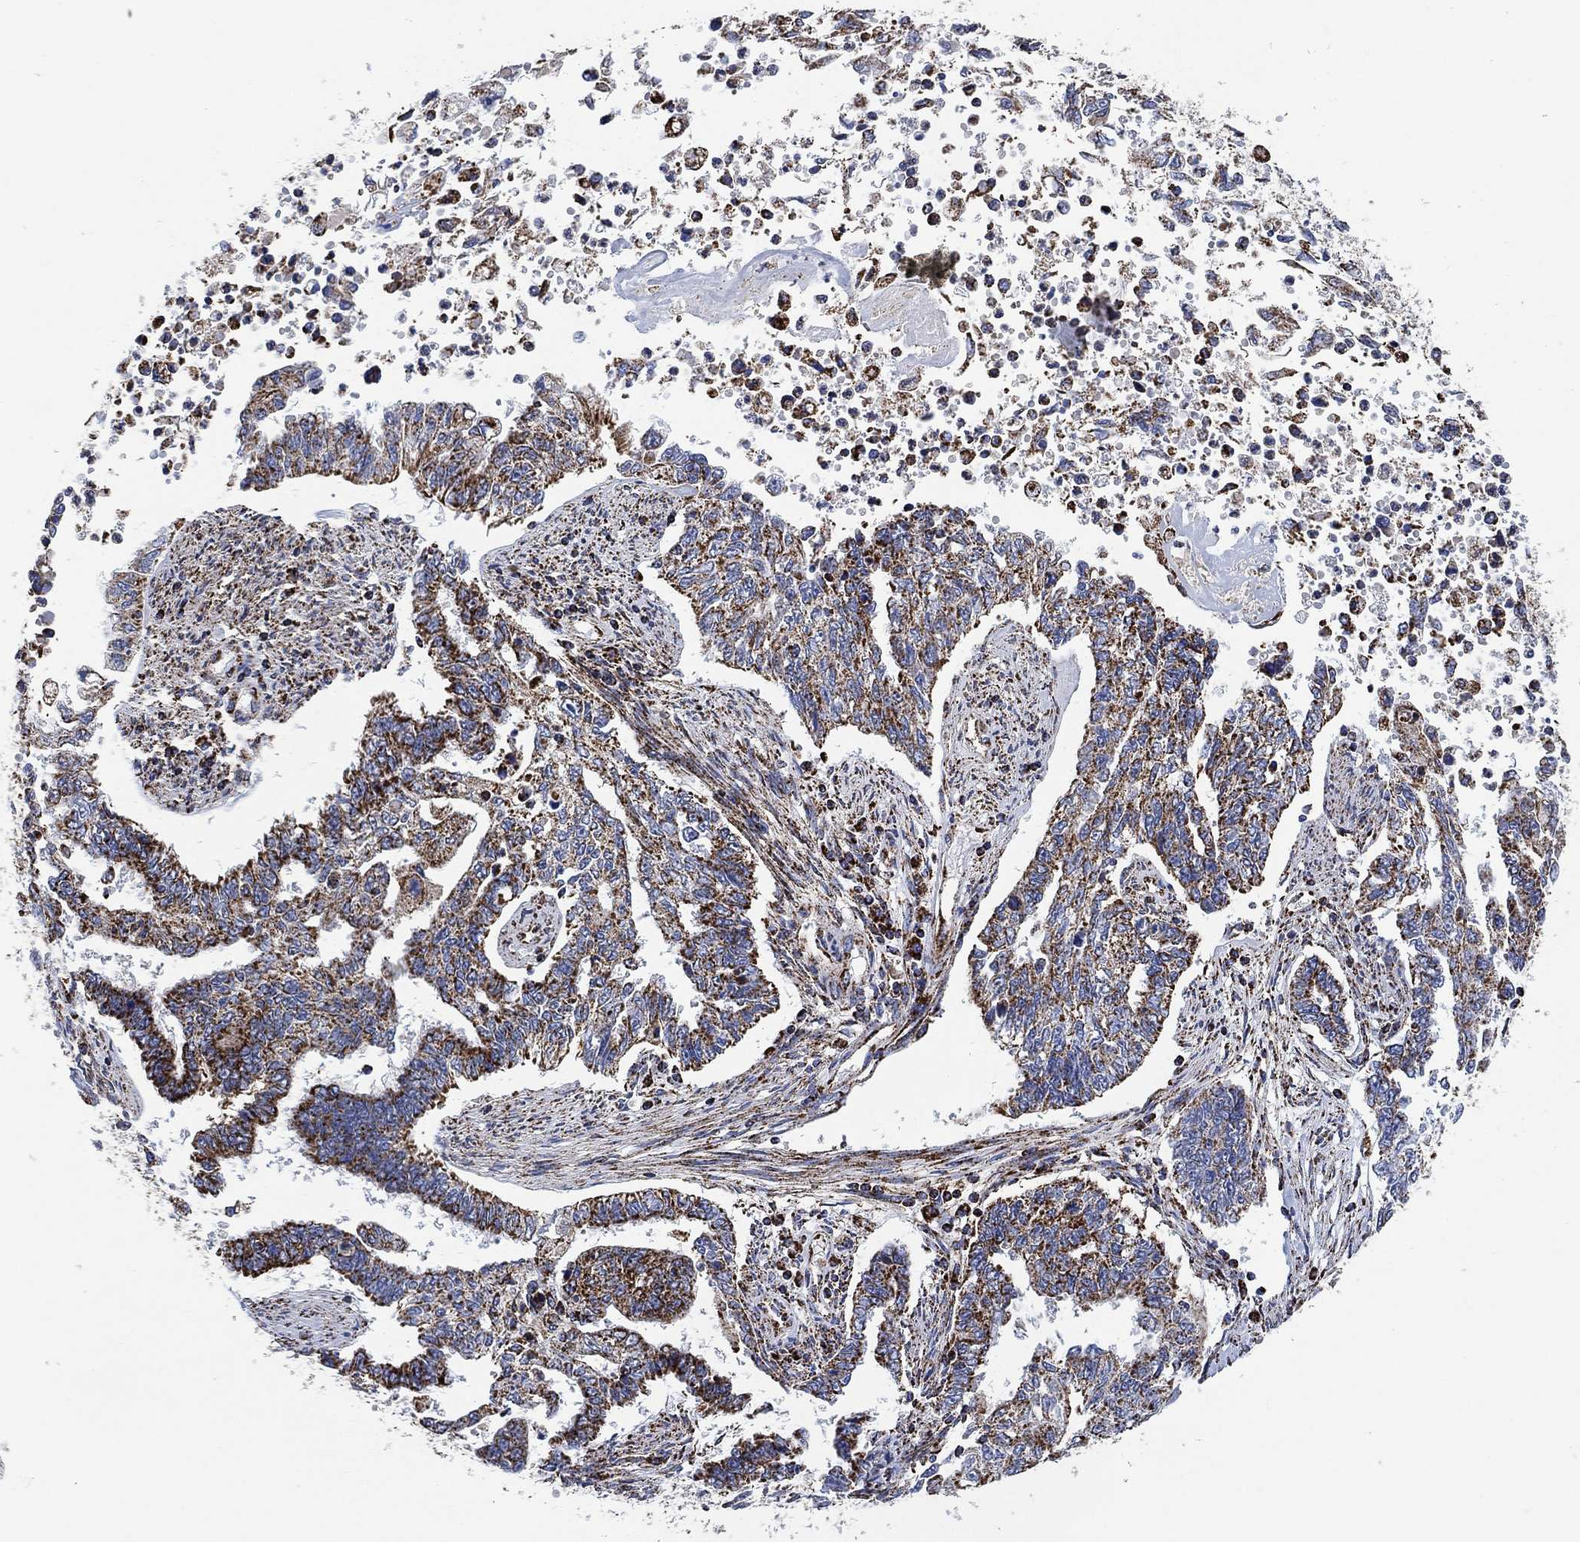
{"staining": {"intensity": "strong", "quantity": "<25%", "location": "cytoplasmic/membranous"}, "tissue": "endometrial cancer", "cell_type": "Tumor cells", "image_type": "cancer", "snomed": [{"axis": "morphology", "description": "Adenocarcinoma, NOS"}, {"axis": "topography", "description": "Uterus"}], "caption": "Strong cytoplasmic/membranous protein expression is seen in about <25% of tumor cells in endometrial adenocarcinoma.", "gene": "NDUFS3", "patient": {"sex": "female", "age": 59}}